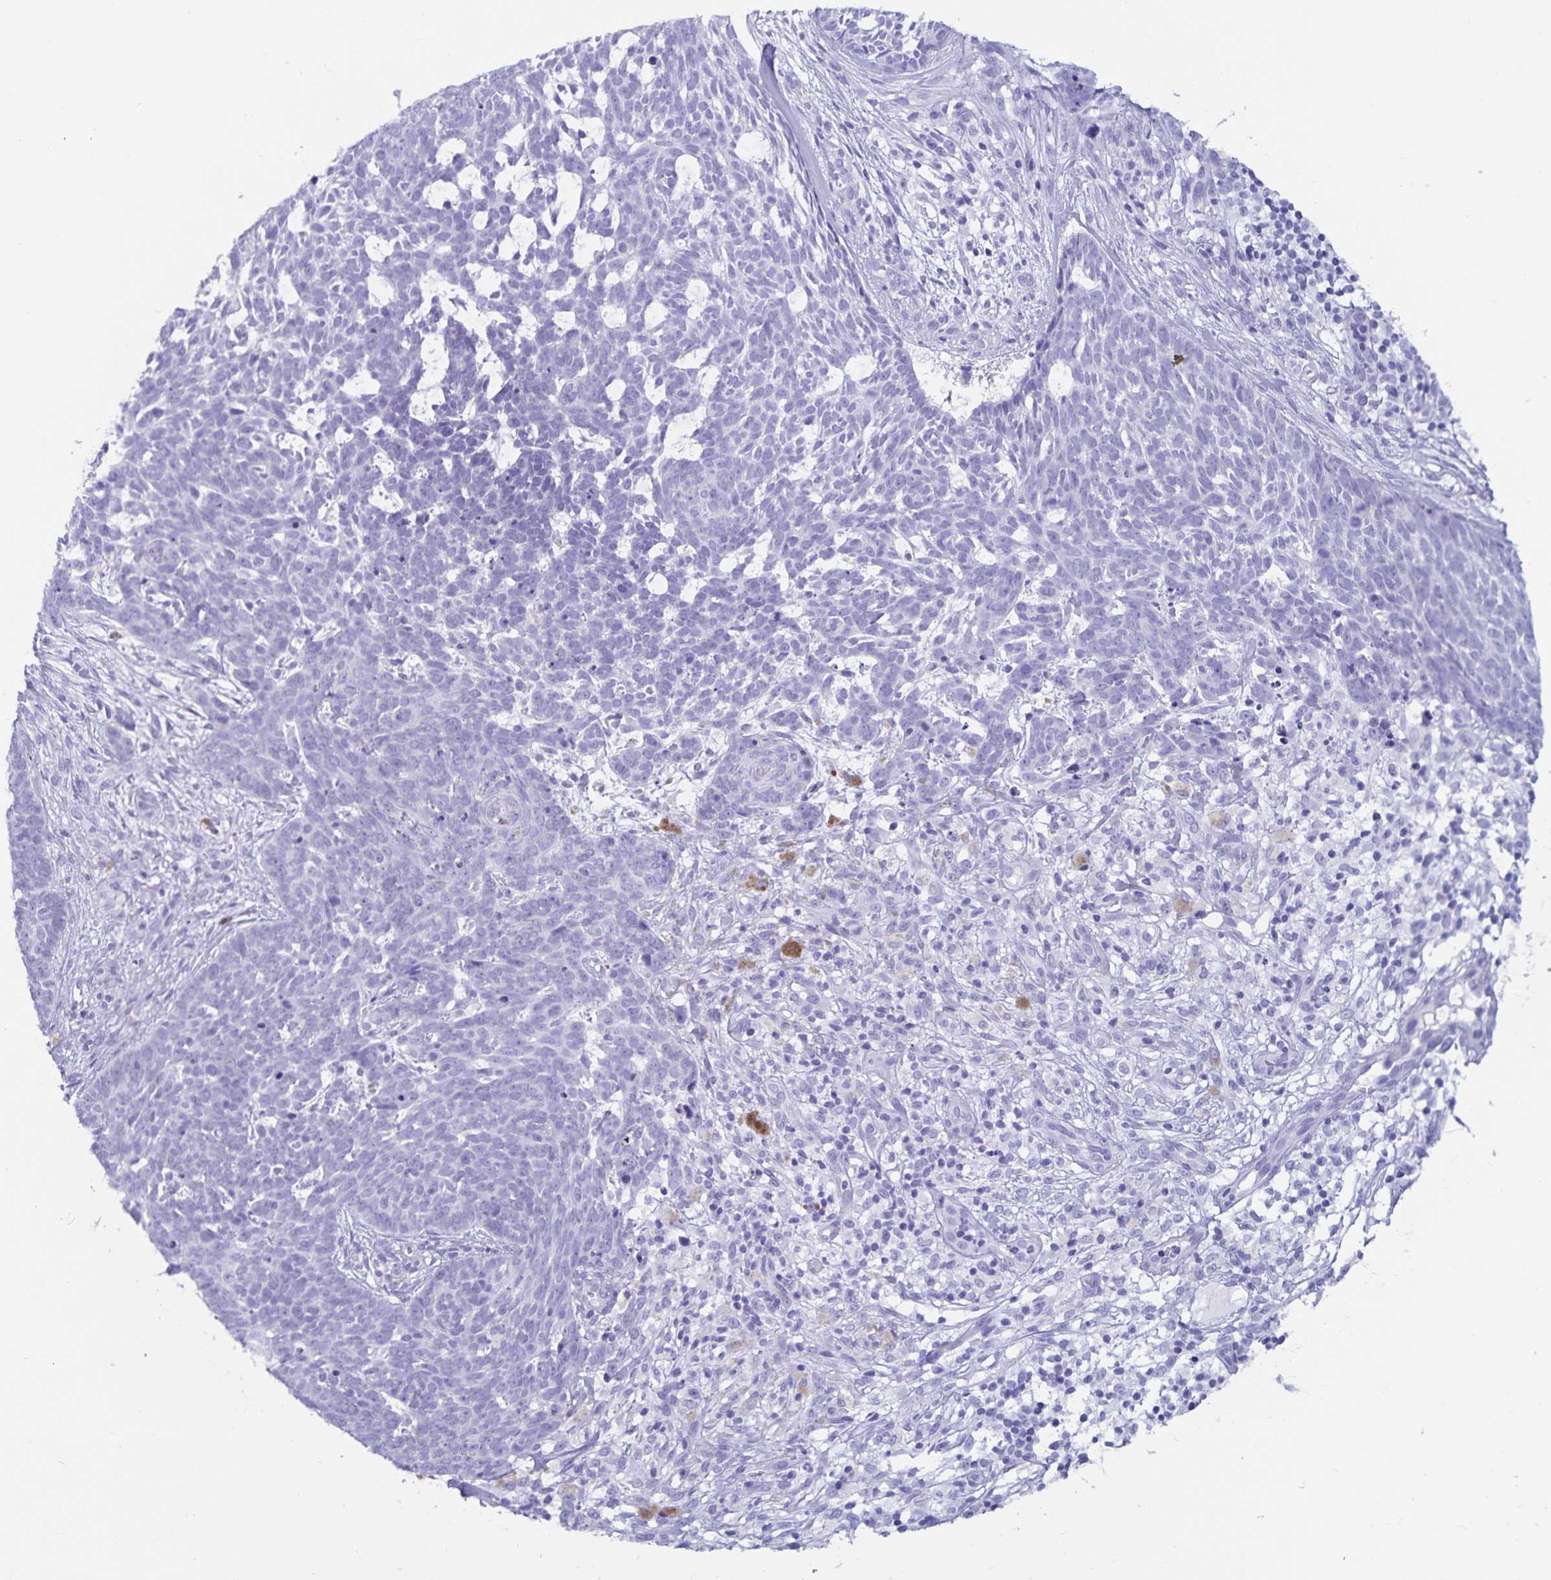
{"staining": {"intensity": "negative", "quantity": "none", "location": "none"}, "tissue": "skin cancer", "cell_type": "Tumor cells", "image_type": "cancer", "snomed": [{"axis": "morphology", "description": "Basal cell carcinoma"}, {"axis": "topography", "description": "Skin"}], "caption": "Immunohistochemistry photomicrograph of neoplastic tissue: basal cell carcinoma (skin) stained with DAB (3,3'-diaminobenzidine) reveals no significant protein expression in tumor cells.", "gene": "GPR137", "patient": {"sex": "female", "age": 78}}